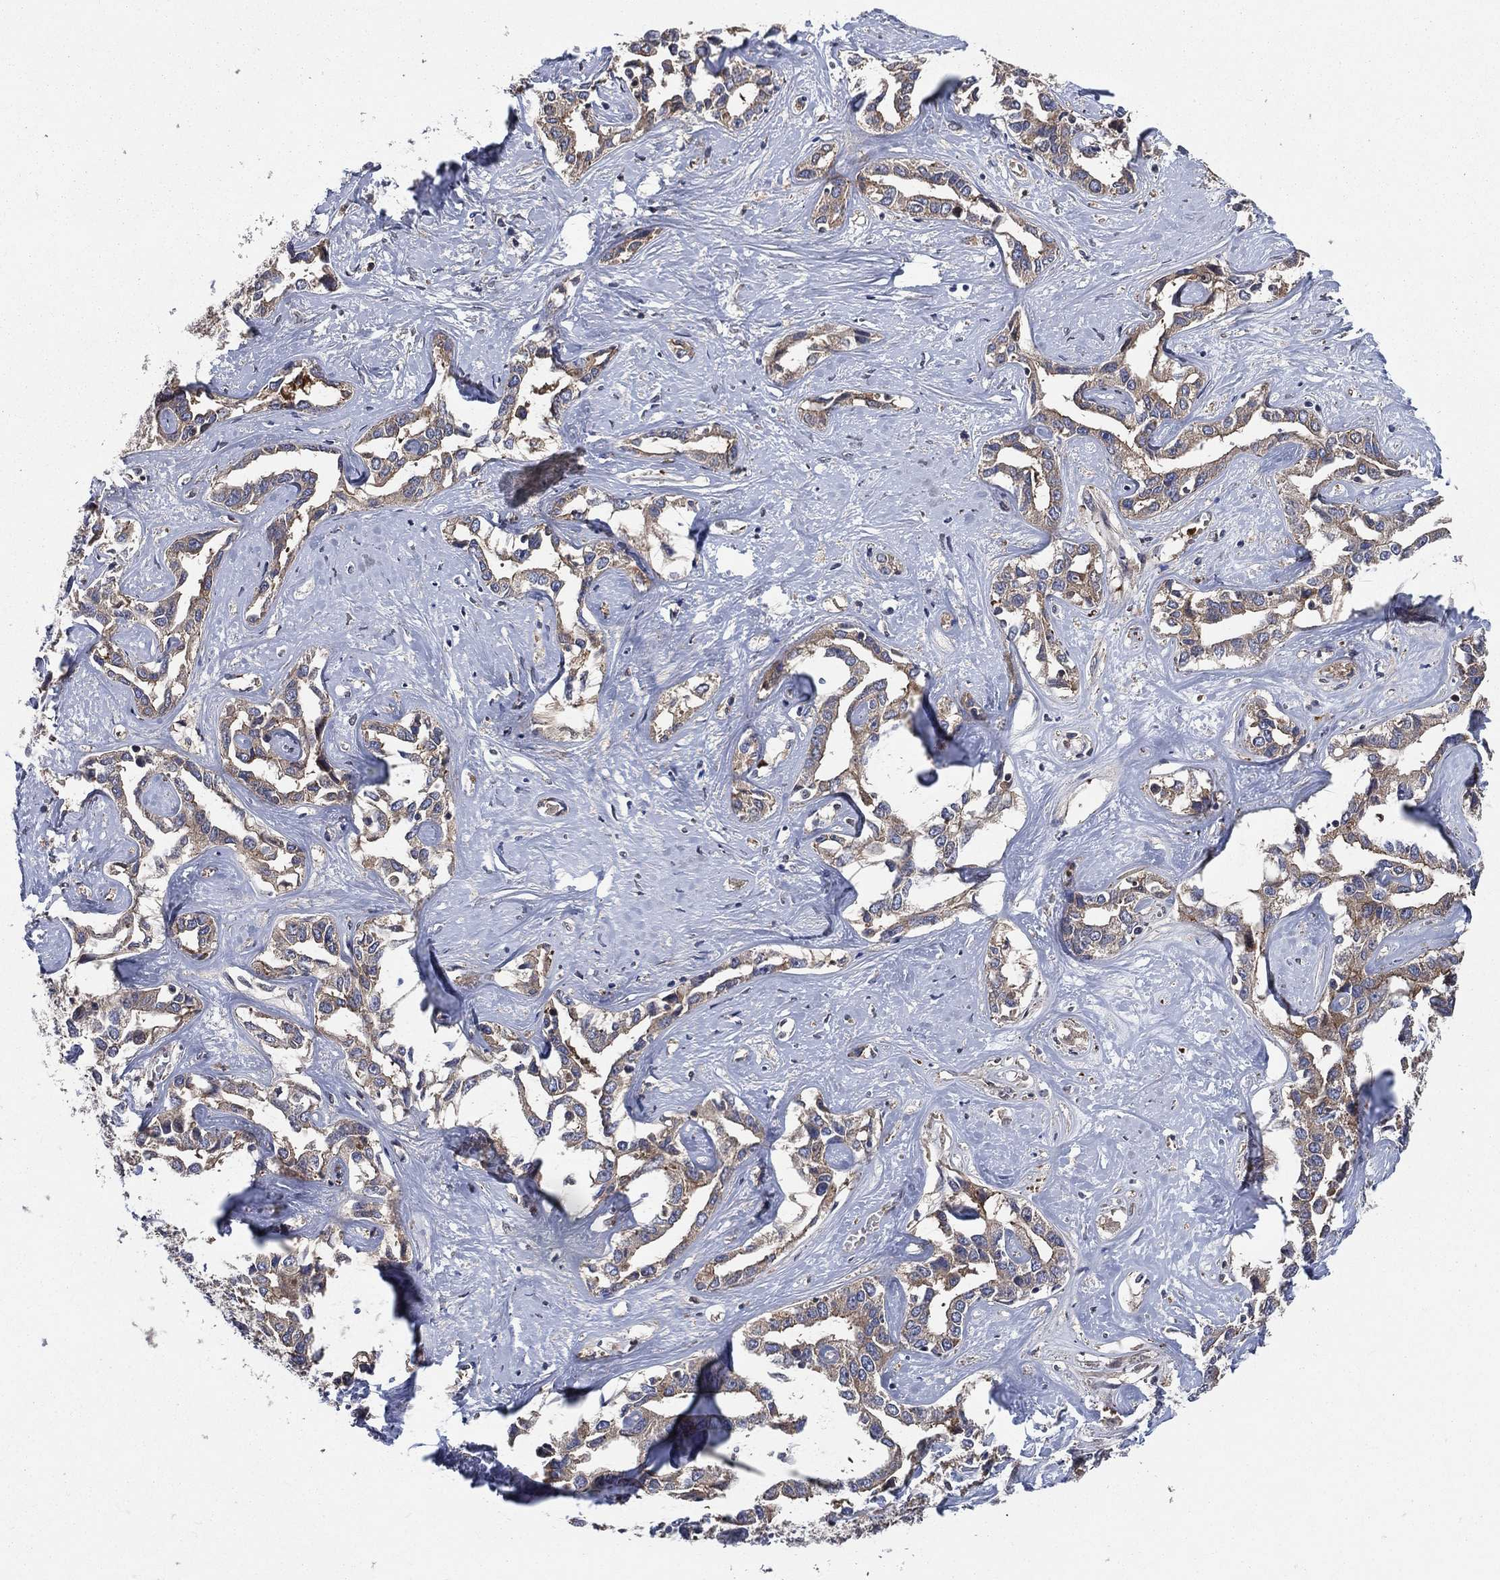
{"staining": {"intensity": "moderate", "quantity": ">75%", "location": "cytoplasmic/membranous"}, "tissue": "liver cancer", "cell_type": "Tumor cells", "image_type": "cancer", "snomed": [{"axis": "morphology", "description": "Cholangiocarcinoma"}, {"axis": "topography", "description": "Liver"}], "caption": "Immunohistochemical staining of human liver cholangiocarcinoma demonstrates moderate cytoplasmic/membranous protein positivity in about >75% of tumor cells. The staining is performed using DAB brown chromogen to label protein expression. The nuclei are counter-stained blue using hematoxylin.", "gene": "SMPD3", "patient": {"sex": "male", "age": 59}}